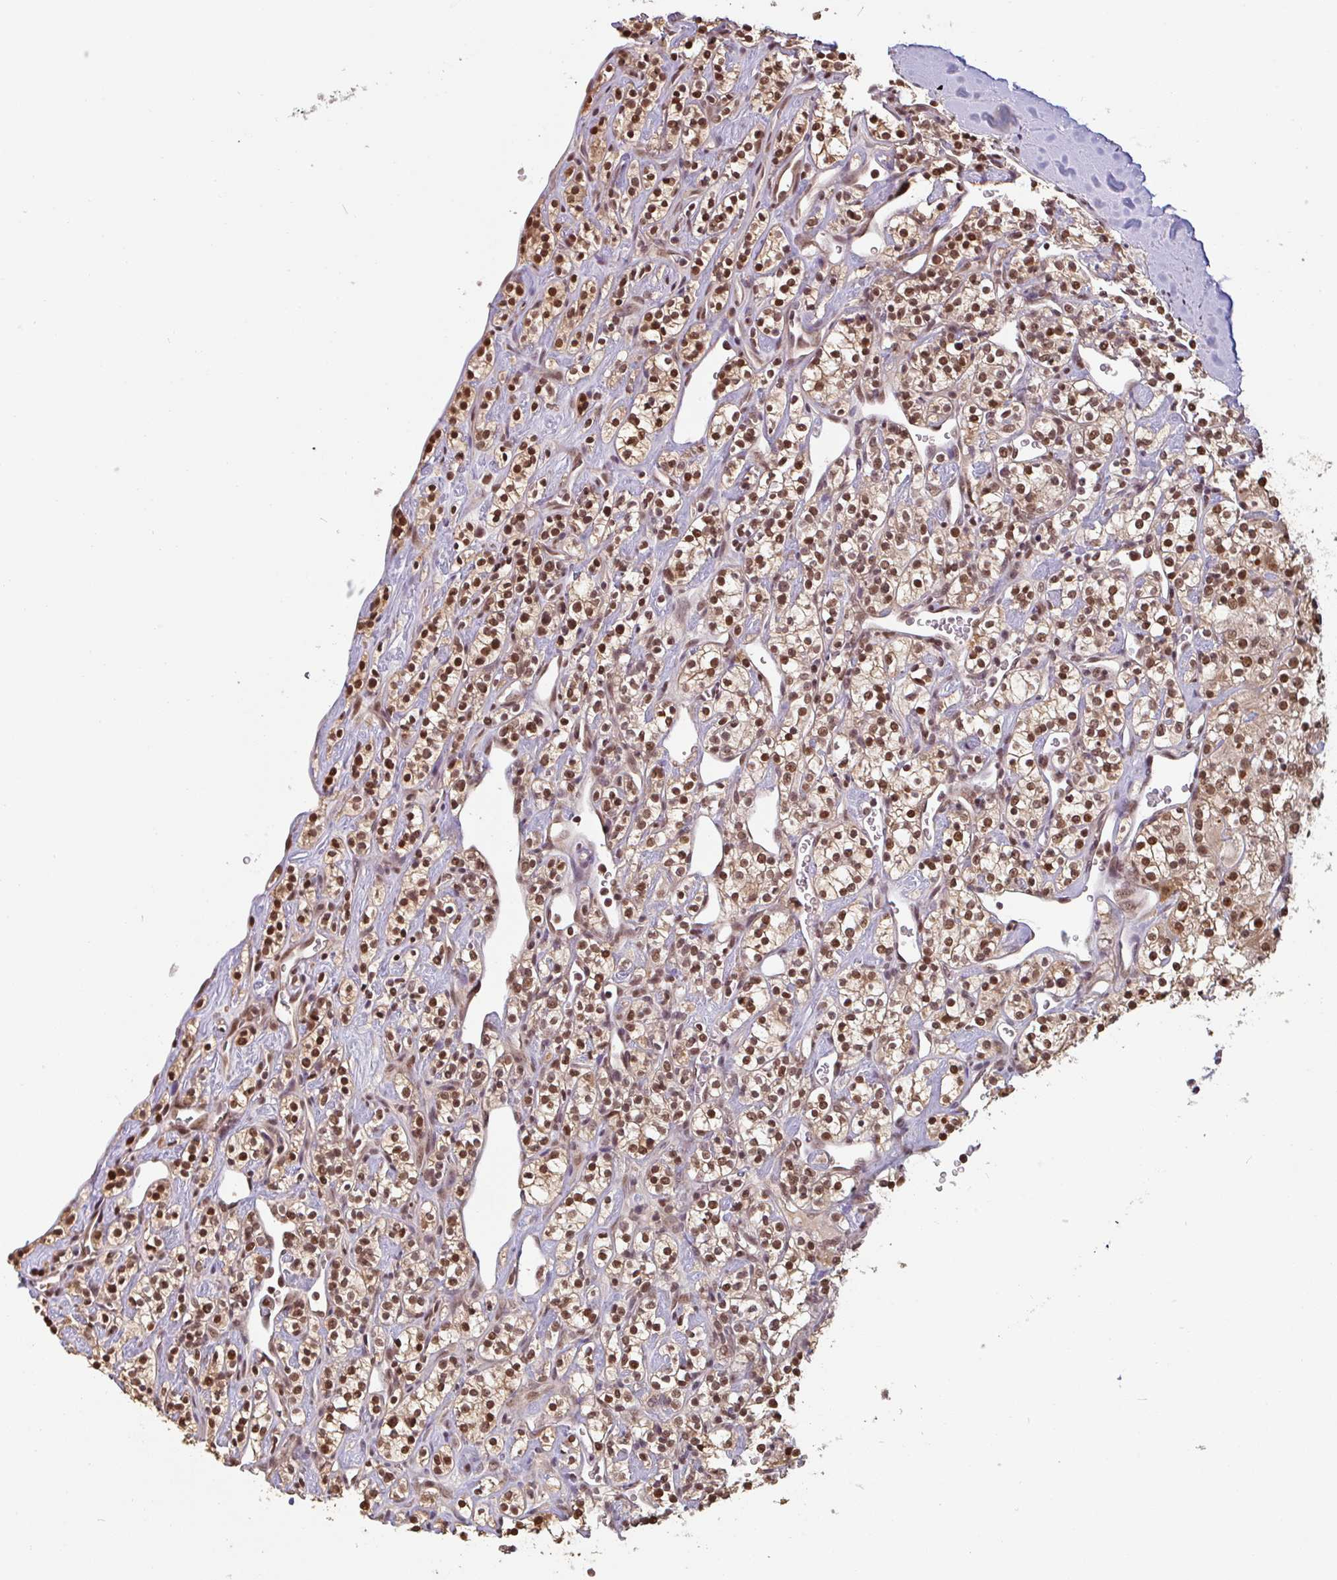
{"staining": {"intensity": "strong", "quantity": ">75%", "location": "nuclear"}, "tissue": "renal cancer", "cell_type": "Tumor cells", "image_type": "cancer", "snomed": [{"axis": "morphology", "description": "Adenocarcinoma, NOS"}, {"axis": "topography", "description": "Kidney"}], "caption": "Tumor cells display high levels of strong nuclear staining in approximately >75% of cells in renal adenocarcinoma. (DAB (3,3'-diaminobenzidine) IHC, brown staining for protein, blue staining for nuclei).", "gene": "DR1", "patient": {"sex": "male", "age": 77}}